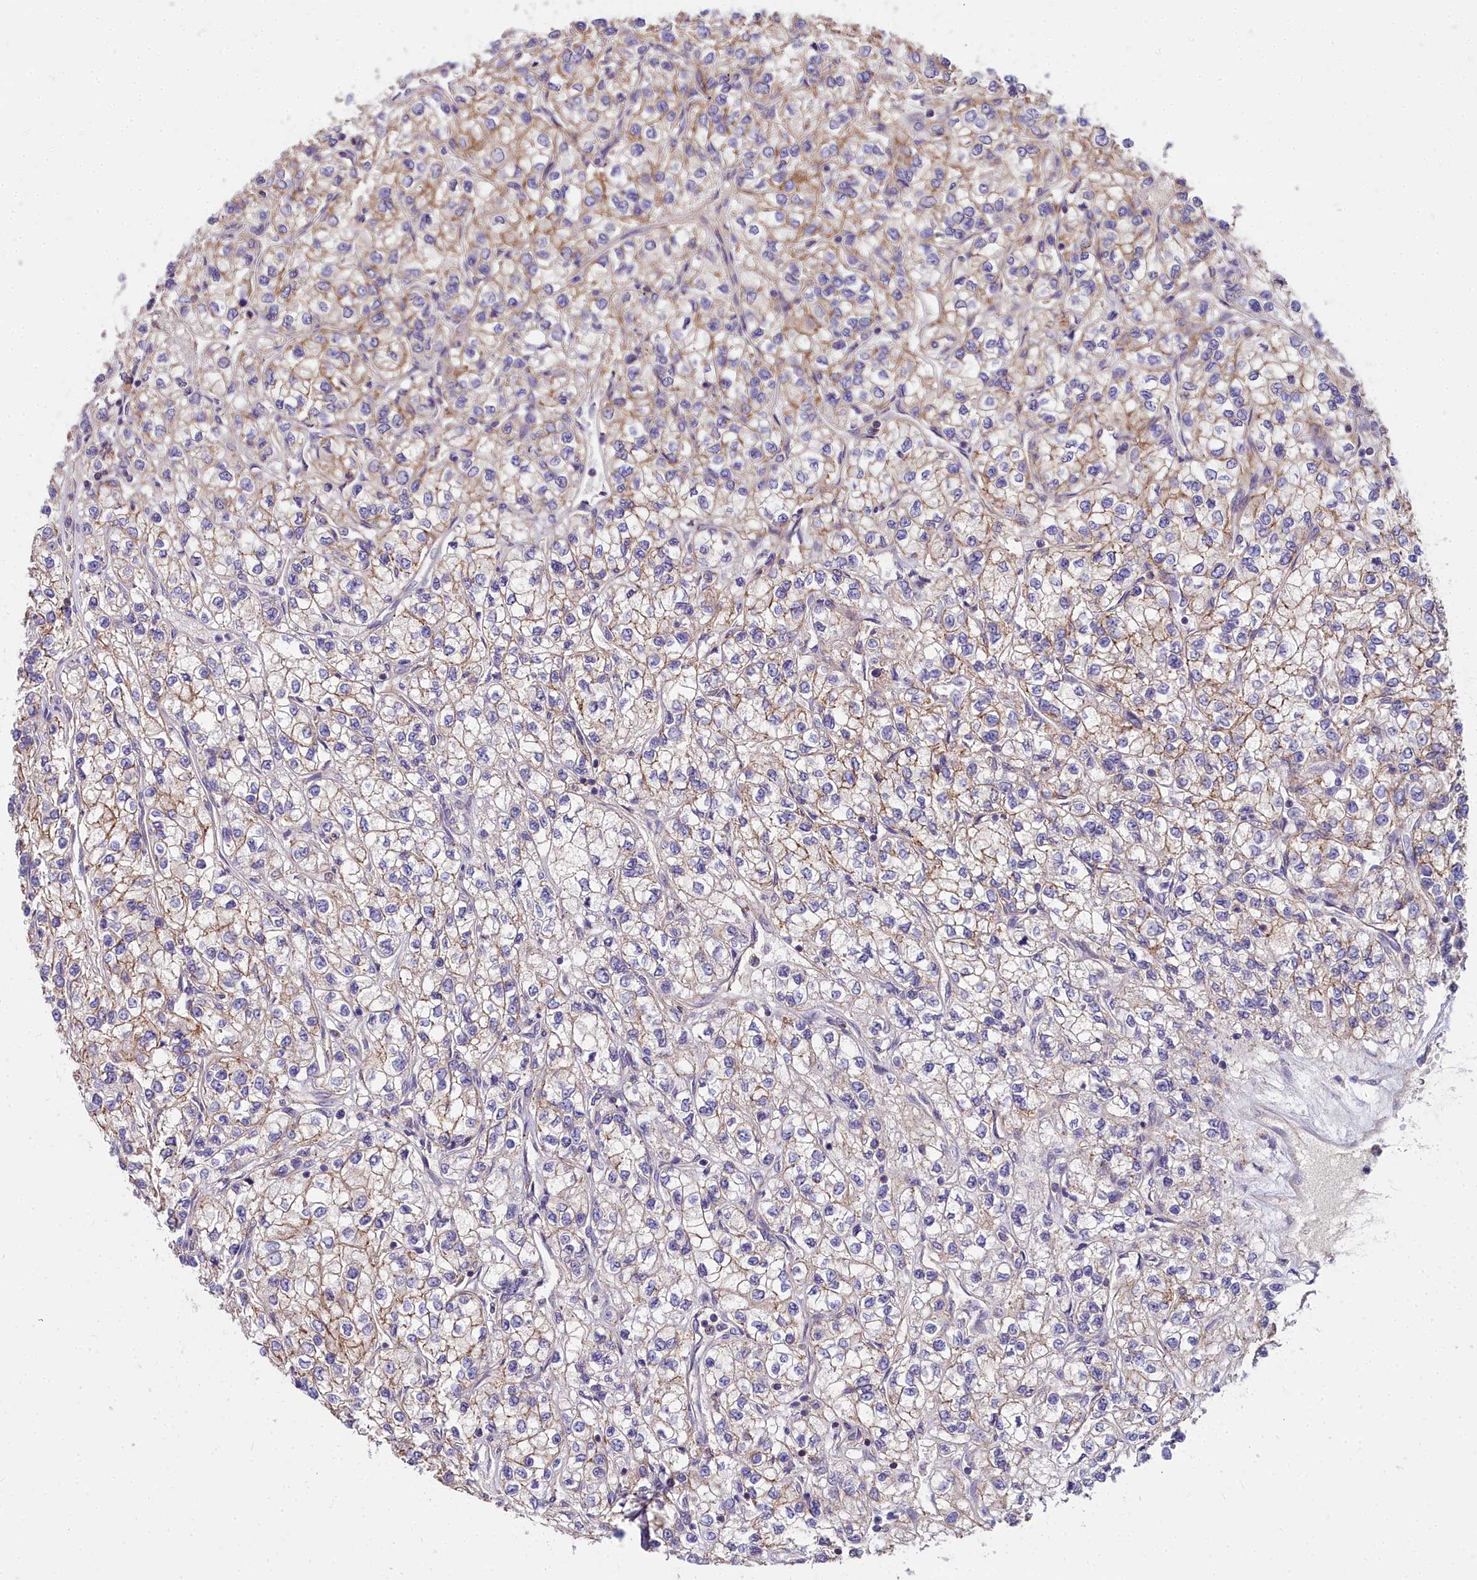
{"staining": {"intensity": "moderate", "quantity": "25%-75%", "location": "cytoplasmic/membranous"}, "tissue": "renal cancer", "cell_type": "Tumor cells", "image_type": "cancer", "snomed": [{"axis": "morphology", "description": "Adenocarcinoma, NOS"}, {"axis": "topography", "description": "Kidney"}], "caption": "Immunohistochemical staining of renal cancer (adenocarcinoma) exhibits moderate cytoplasmic/membranous protein expression in about 25%-75% of tumor cells.", "gene": "FRMPD1", "patient": {"sex": "male", "age": 80}}